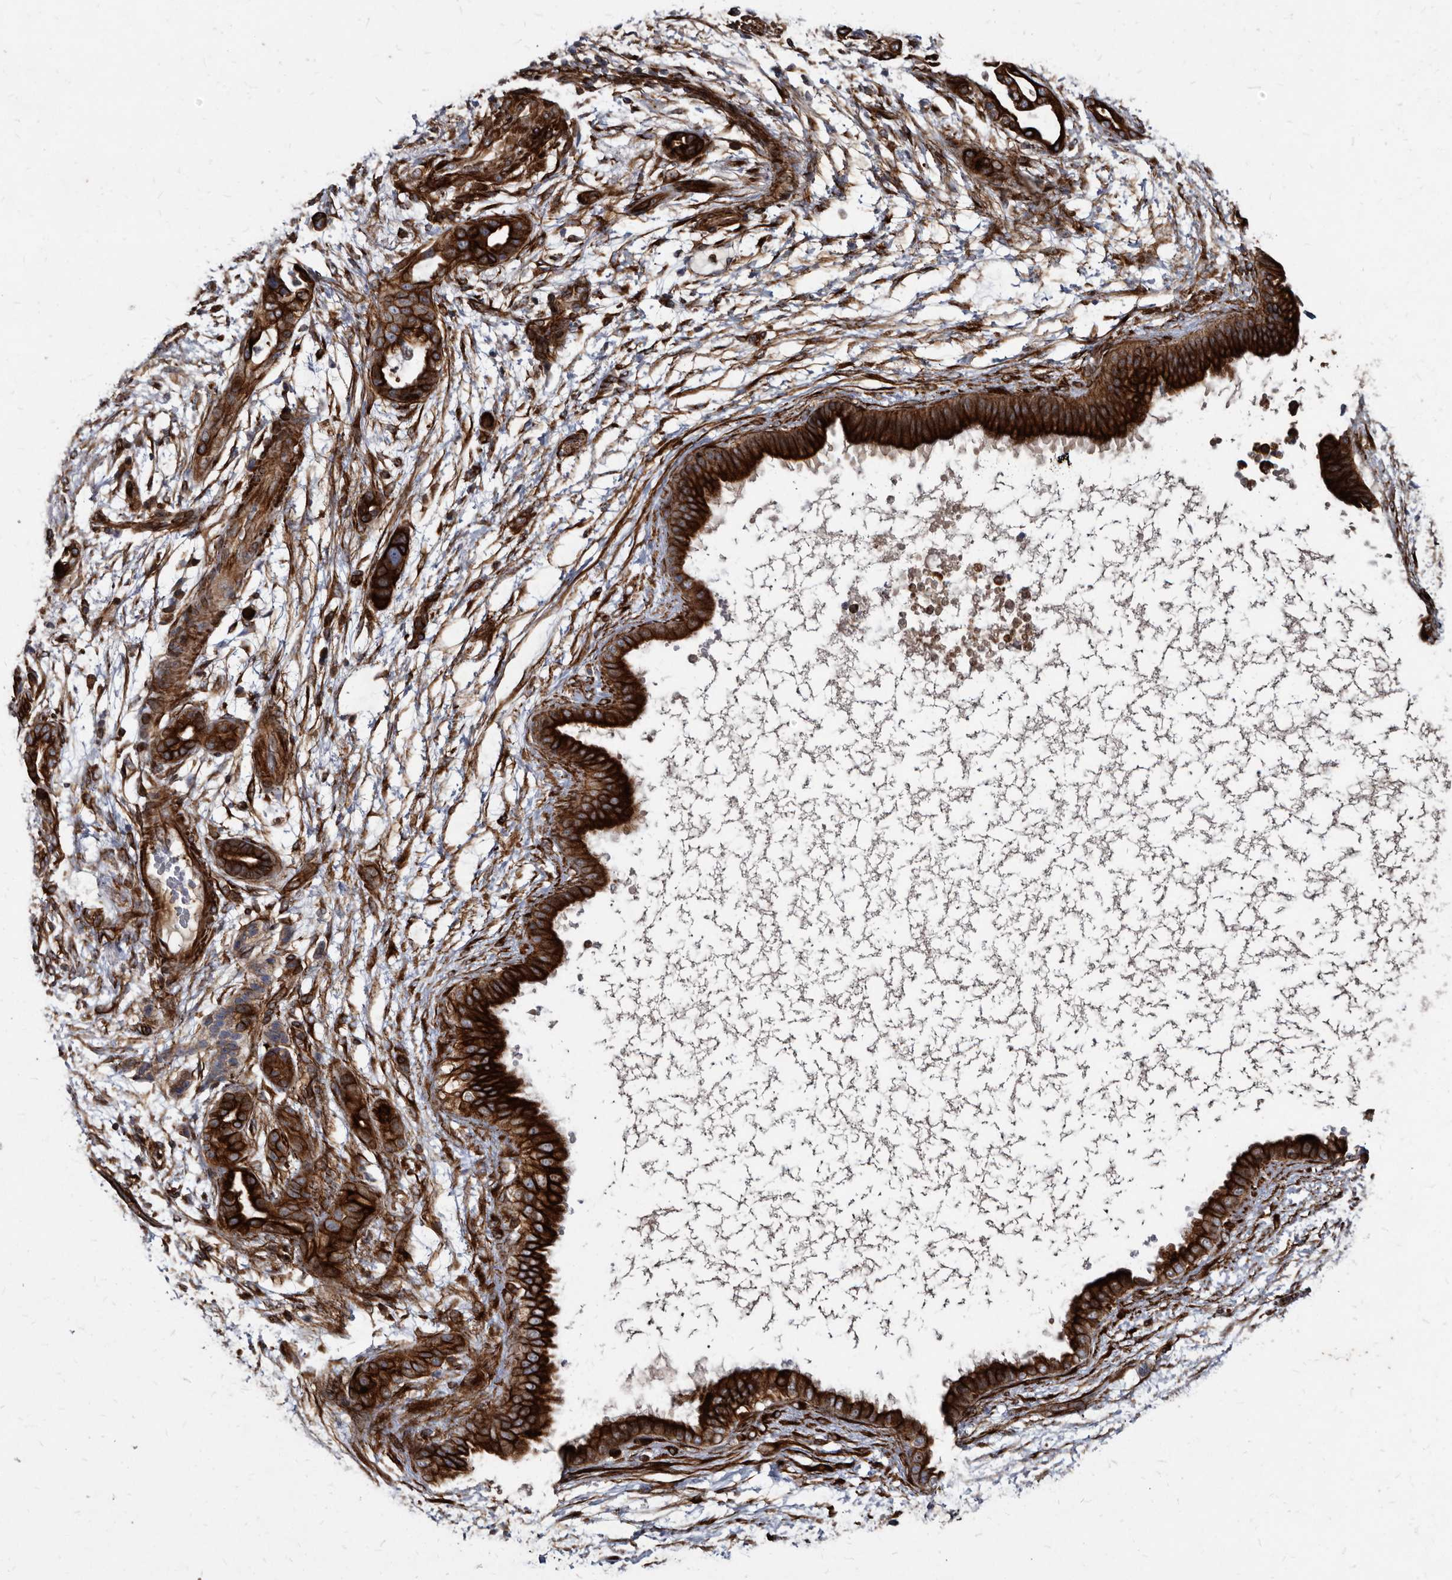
{"staining": {"intensity": "strong", "quantity": ">75%", "location": "cytoplasmic/membranous"}, "tissue": "pancreatic cancer", "cell_type": "Tumor cells", "image_type": "cancer", "snomed": [{"axis": "morphology", "description": "Adenocarcinoma, NOS"}, {"axis": "topography", "description": "Pancreas"}], "caption": "IHC photomicrograph of neoplastic tissue: adenocarcinoma (pancreatic) stained using IHC displays high levels of strong protein expression localized specifically in the cytoplasmic/membranous of tumor cells, appearing as a cytoplasmic/membranous brown color.", "gene": "KCTD20", "patient": {"sex": "male", "age": 59}}